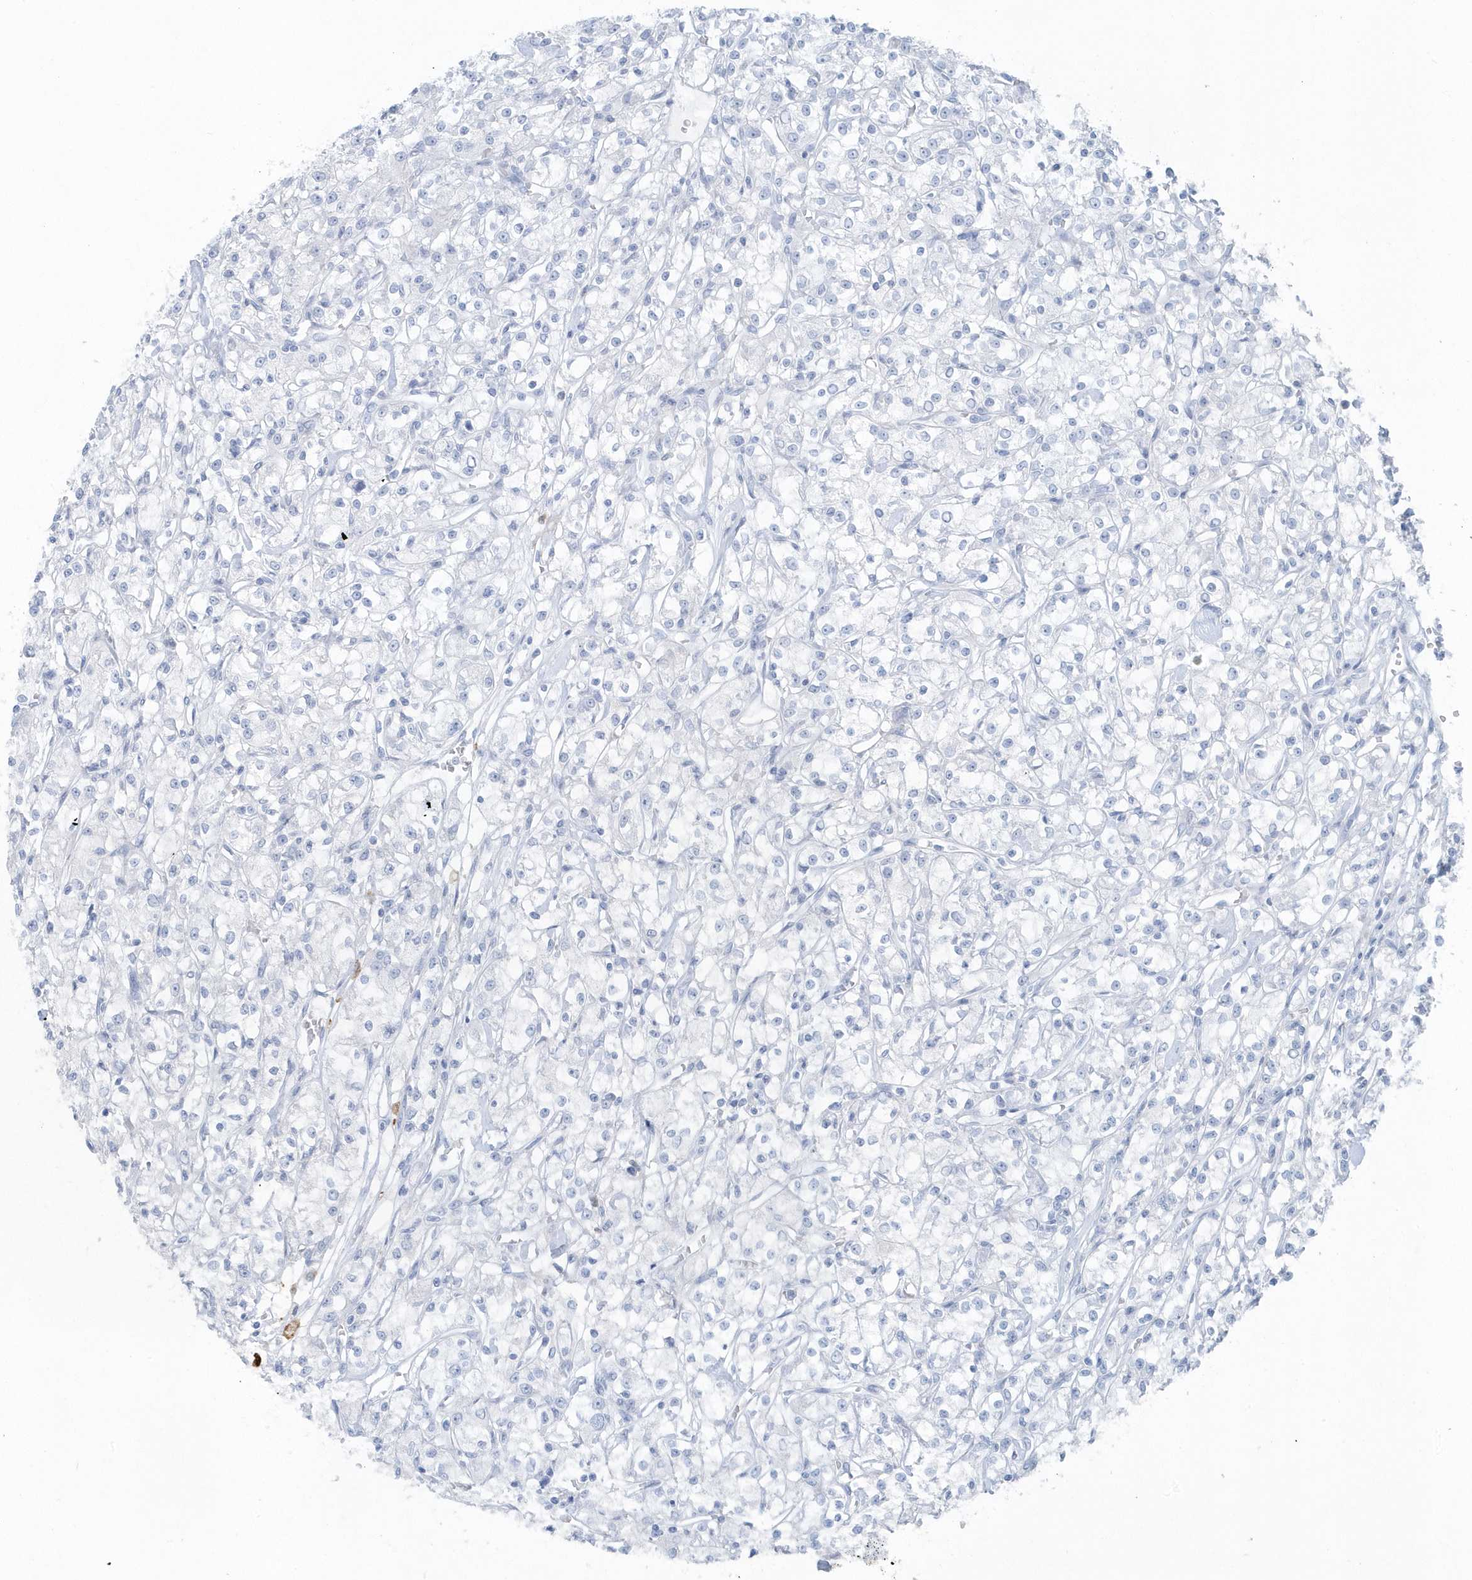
{"staining": {"intensity": "negative", "quantity": "none", "location": "none"}, "tissue": "renal cancer", "cell_type": "Tumor cells", "image_type": "cancer", "snomed": [{"axis": "morphology", "description": "Adenocarcinoma, NOS"}, {"axis": "topography", "description": "Kidney"}], "caption": "Immunohistochemistry micrograph of renal cancer stained for a protein (brown), which demonstrates no positivity in tumor cells.", "gene": "FAM98A", "patient": {"sex": "female", "age": 59}}